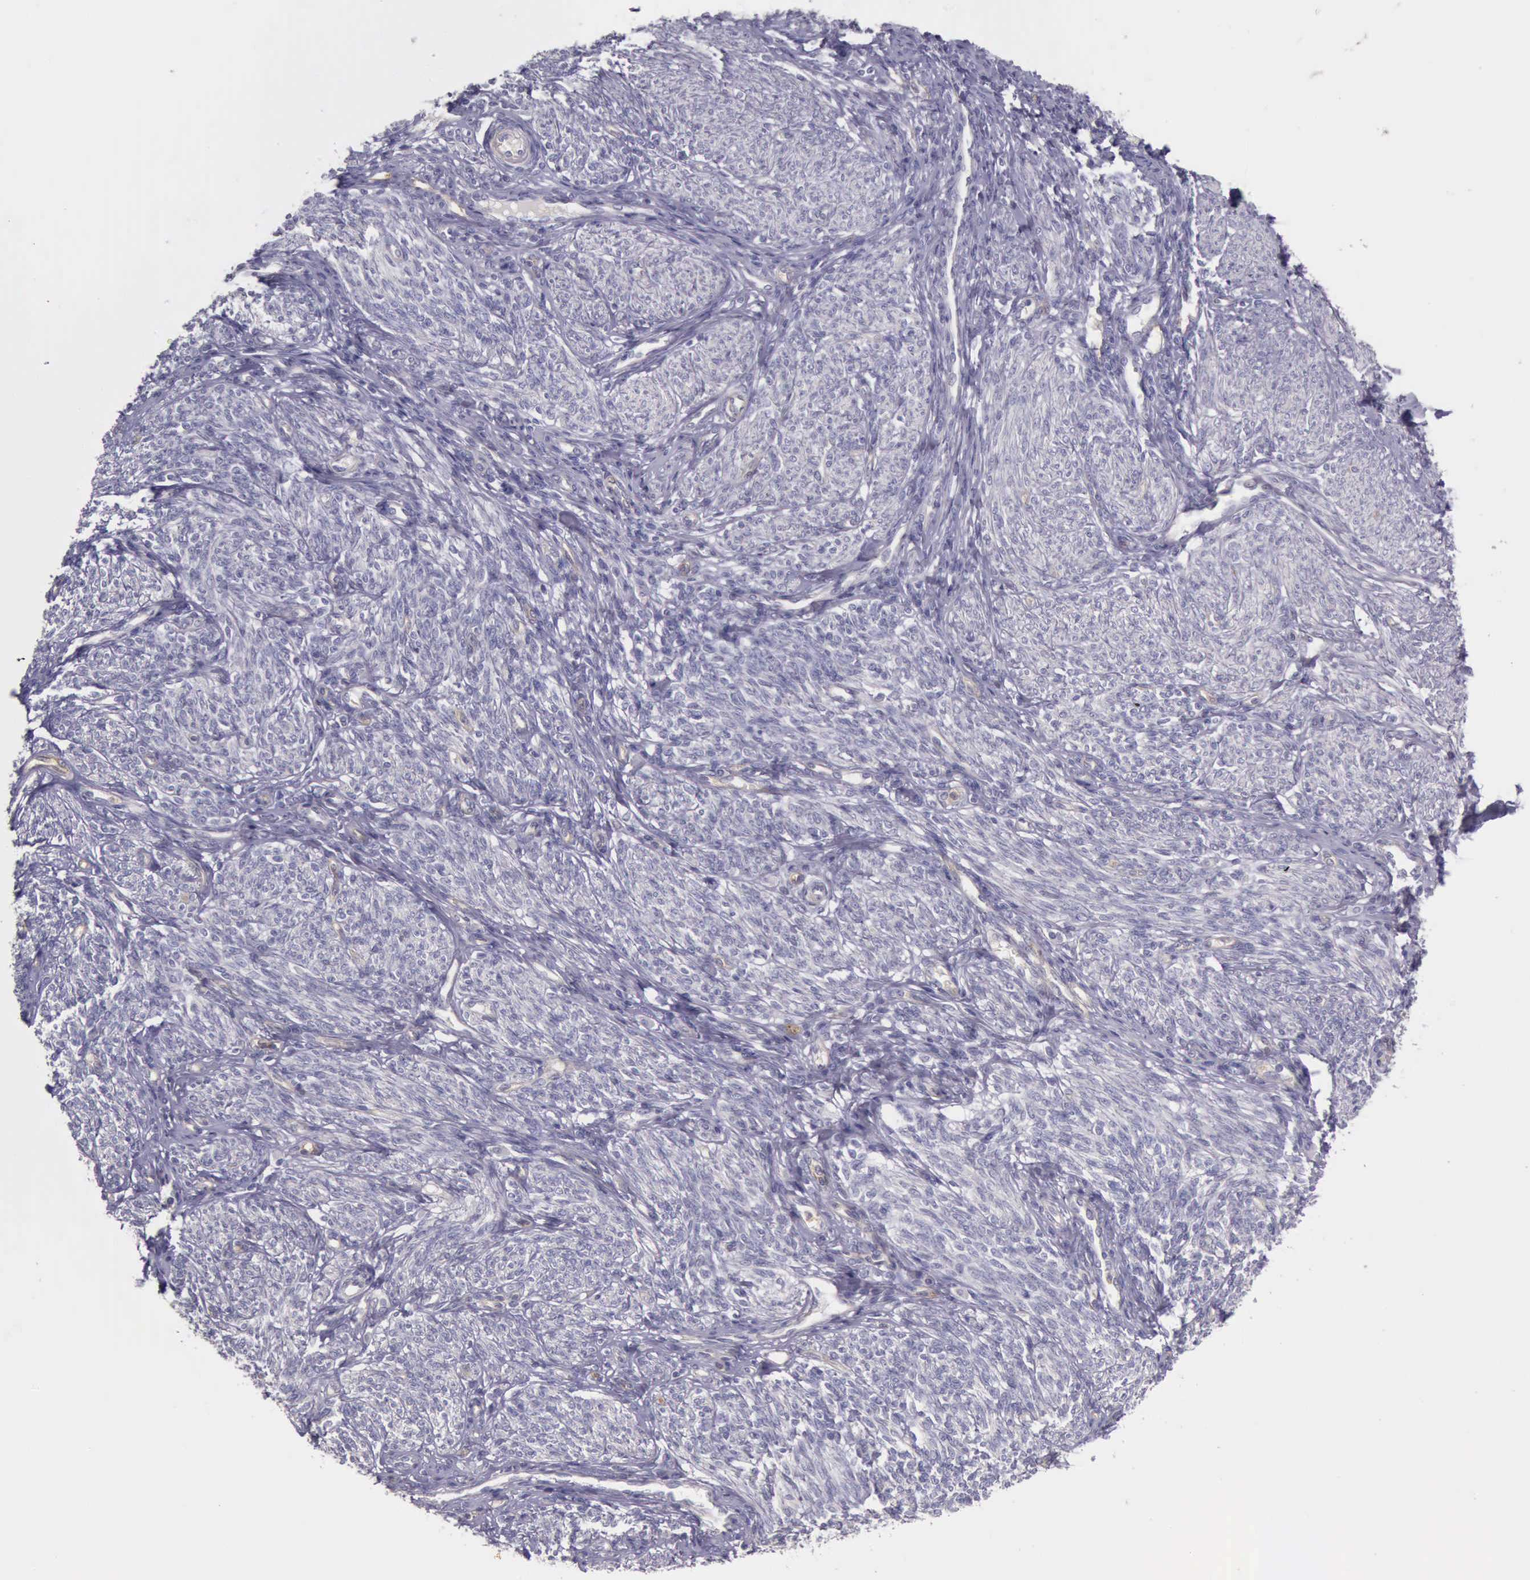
{"staining": {"intensity": "negative", "quantity": "none", "location": "none"}, "tissue": "endometrium", "cell_type": "Cells in endometrial stroma", "image_type": "normal", "snomed": [{"axis": "morphology", "description": "Normal tissue, NOS"}, {"axis": "topography", "description": "Endometrium"}], "caption": "This is a photomicrograph of immunohistochemistry staining of benign endometrium, which shows no positivity in cells in endometrial stroma. (Stains: DAB (3,3'-diaminobenzidine) immunohistochemistry with hematoxylin counter stain, Microscopy: brightfield microscopy at high magnification).", "gene": "TCEANC", "patient": {"sex": "female", "age": 82}}